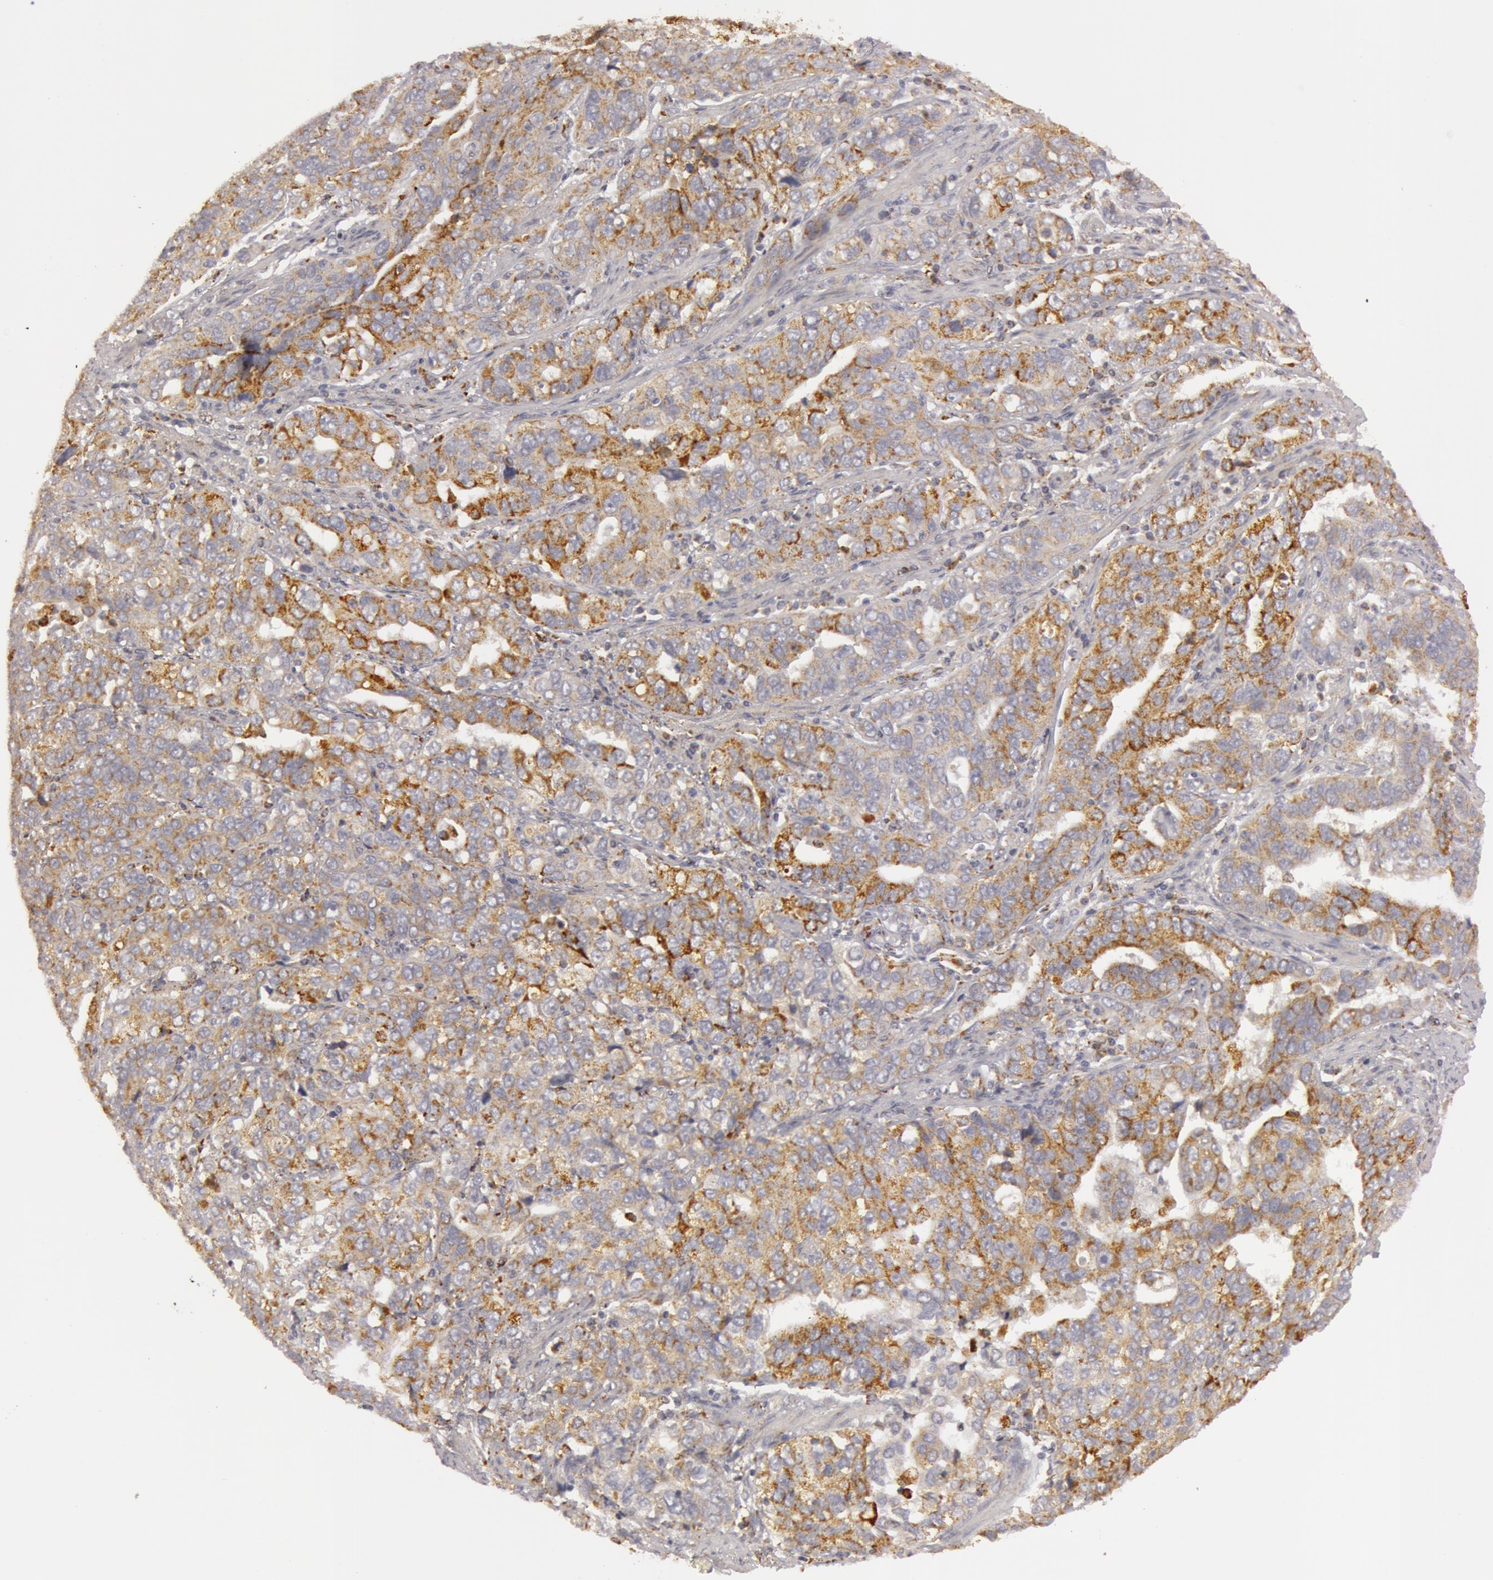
{"staining": {"intensity": "moderate", "quantity": ">75%", "location": "cytoplasmic/membranous"}, "tissue": "stomach cancer", "cell_type": "Tumor cells", "image_type": "cancer", "snomed": [{"axis": "morphology", "description": "Adenocarcinoma, NOS"}, {"axis": "topography", "description": "Stomach, upper"}], "caption": "Adenocarcinoma (stomach) was stained to show a protein in brown. There is medium levels of moderate cytoplasmic/membranous staining in about >75% of tumor cells. The protein is shown in brown color, while the nuclei are stained blue.", "gene": "C7", "patient": {"sex": "male", "age": 76}}